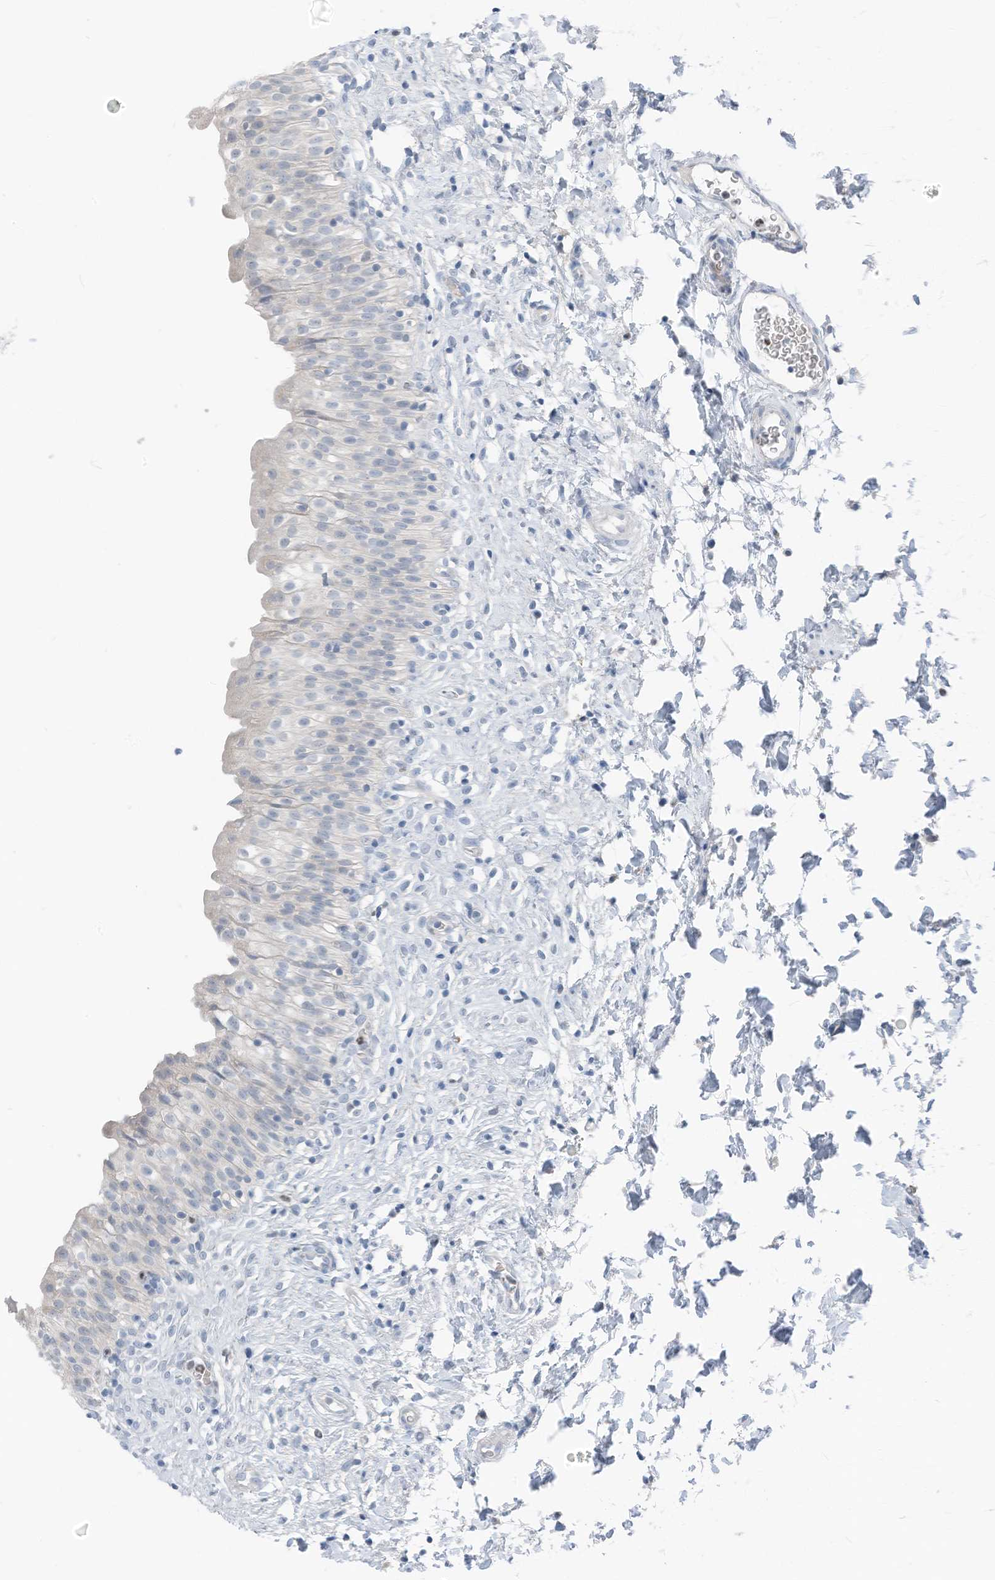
{"staining": {"intensity": "negative", "quantity": "none", "location": "none"}, "tissue": "urinary bladder", "cell_type": "Urothelial cells", "image_type": "normal", "snomed": [{"axis": "morphology", "description": "Normal tissue, NOS"}, {"axis": "topography", "description": "Urinary bladder"}], "caption": "Immunohistochemistry image of normal urinary bladder: urinary bladder stained with DAB (3,3'-diaminobenzidine) demonstrates no significant protein positivity in urothelial cells.", "gene": "CHMP2B", "patient": {"sex": "male", "age": 55}}